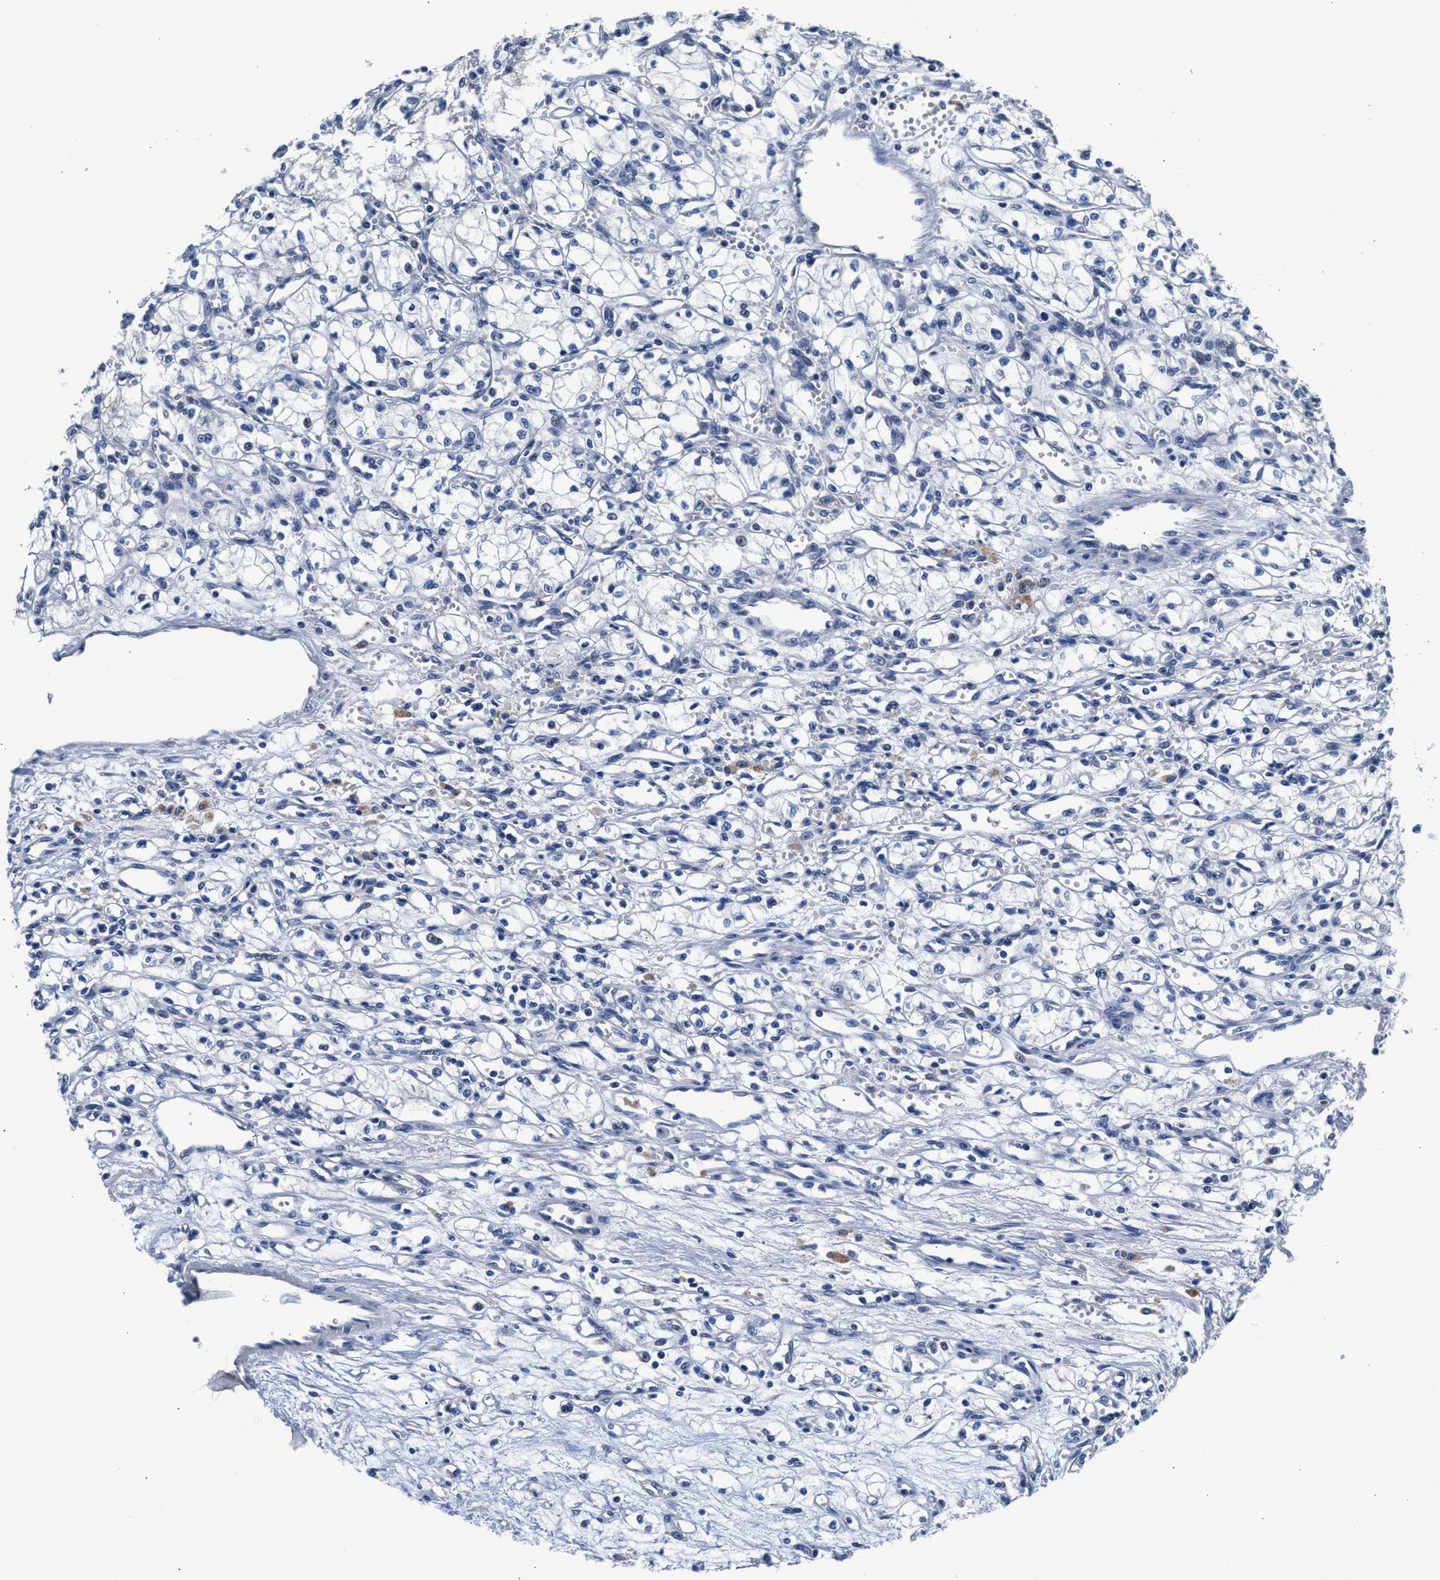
{"staining": {"intensity": "negative", "quantity": "none", "location": "none"}, "tissue": "renal cancer", "cell_type": "Tumor cells", "image_type": "cancer", "snomed": [{"axis": "morphology", "description": "Normal tissue, NOS"}, {"axis": "morphology", "description": "Adenocarcinoma, NOS"}, {"axis": "topography", "description": "Kidney"}], "caption": "Human adenocarcinoma (renal) stained for a protein using IHC demonstrates no expression in tumor cells.", "gene": "GSTM1", "patient": {"sex": "male", "age": 59}}